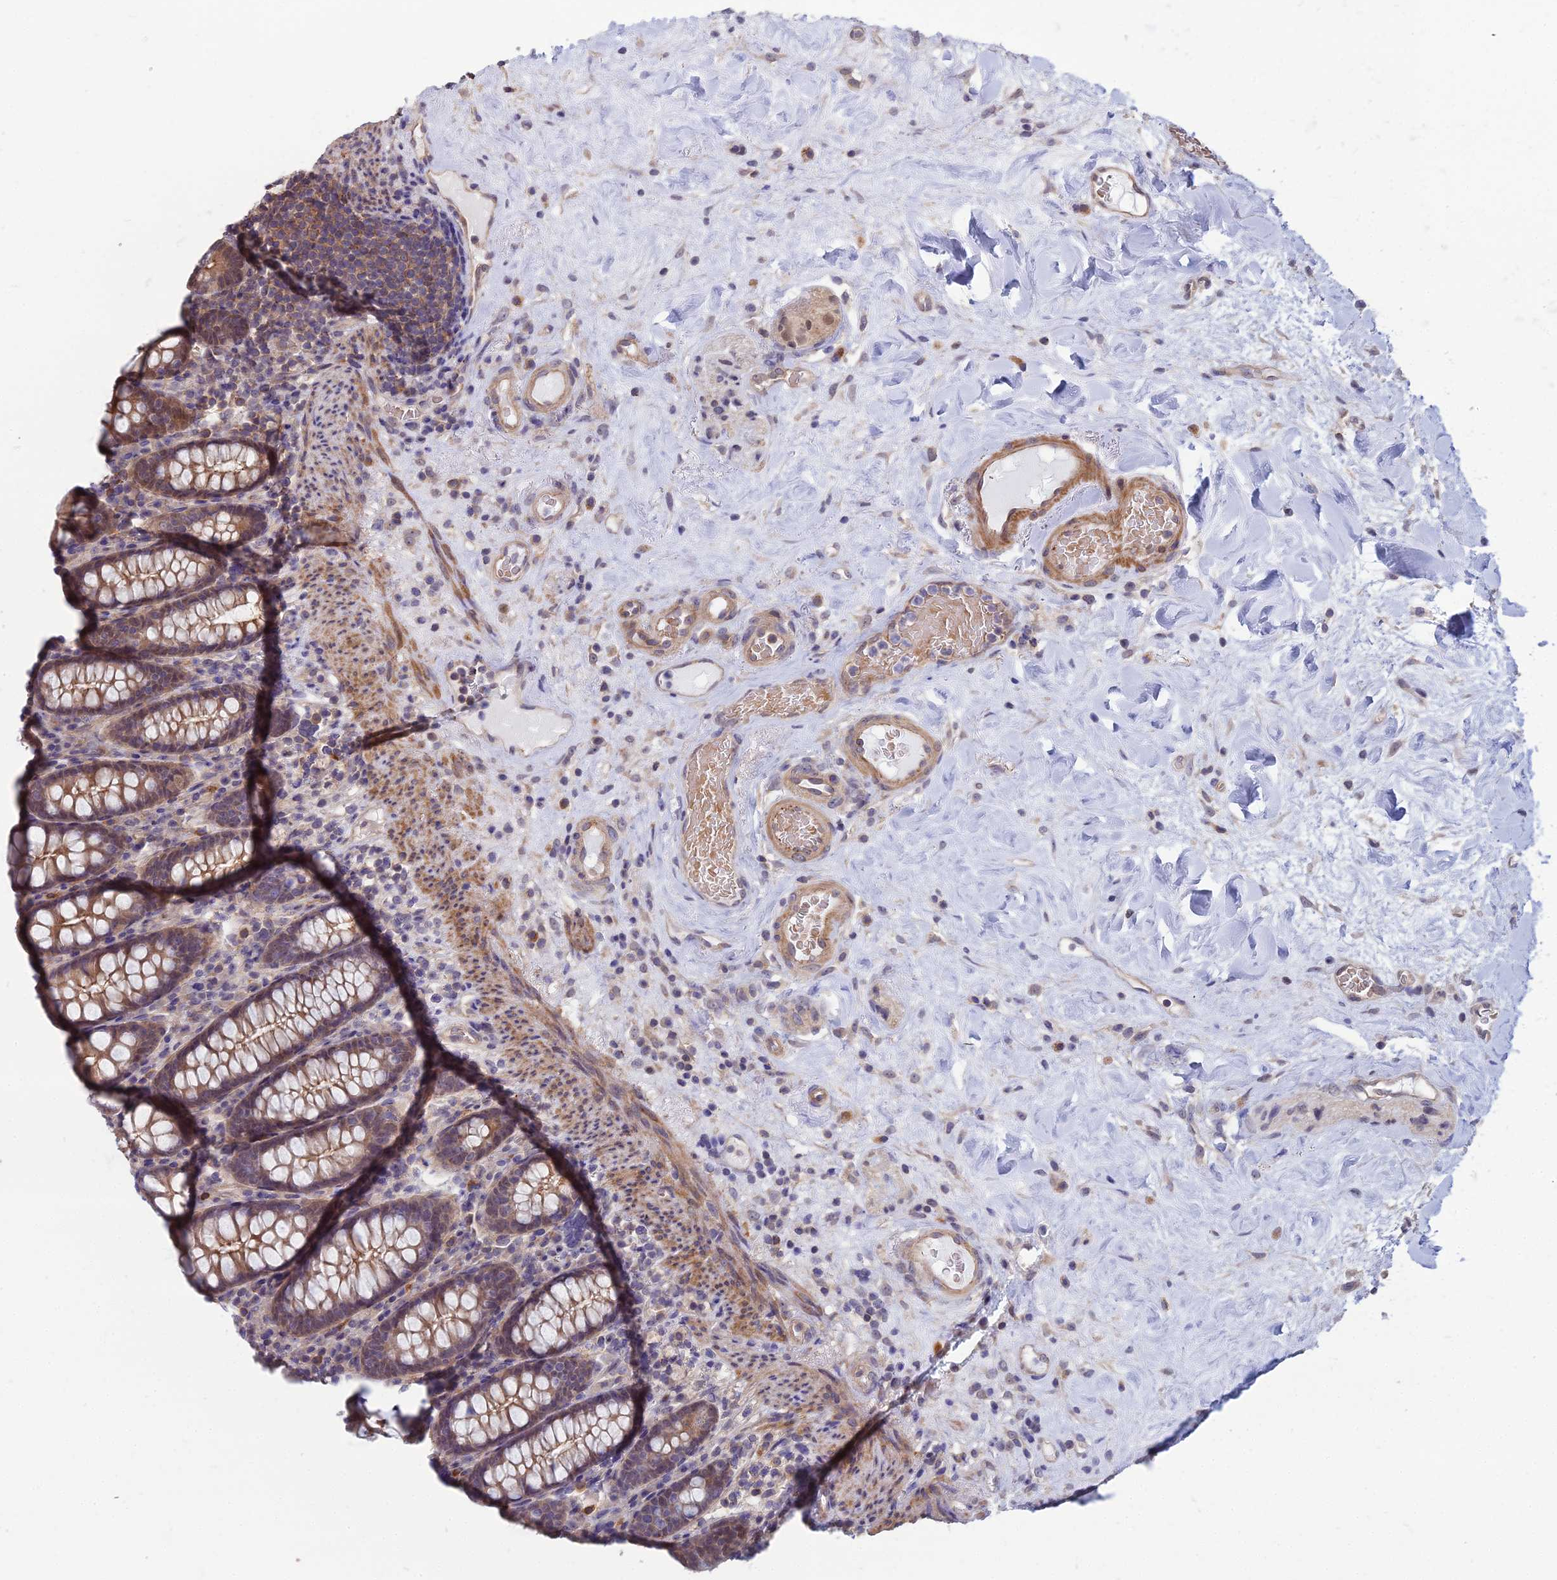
{"staining": {"intensity": "moderate", "quantity": ">75%", "location": "cytoplasmic/membranous"}, "tissue": "colon", "cell_type": "Endothelial cells", "image_type": "normal", "snomed": [{"axis": "morphology", "description": "Normal tissue, NOS"}, {"axis": "topography", "description": "Colon"}], "caption": "The immunohistochemical stain shows moderate cytoplasmic/membranous expression in endothelial cells of benign colon. (Stains: DAB in brown, nuclei in blue, Microscopy: brightfield microscopy at high magnification).", "gene": "OPA3", "patient": {"sex": "female", "age": 79}}